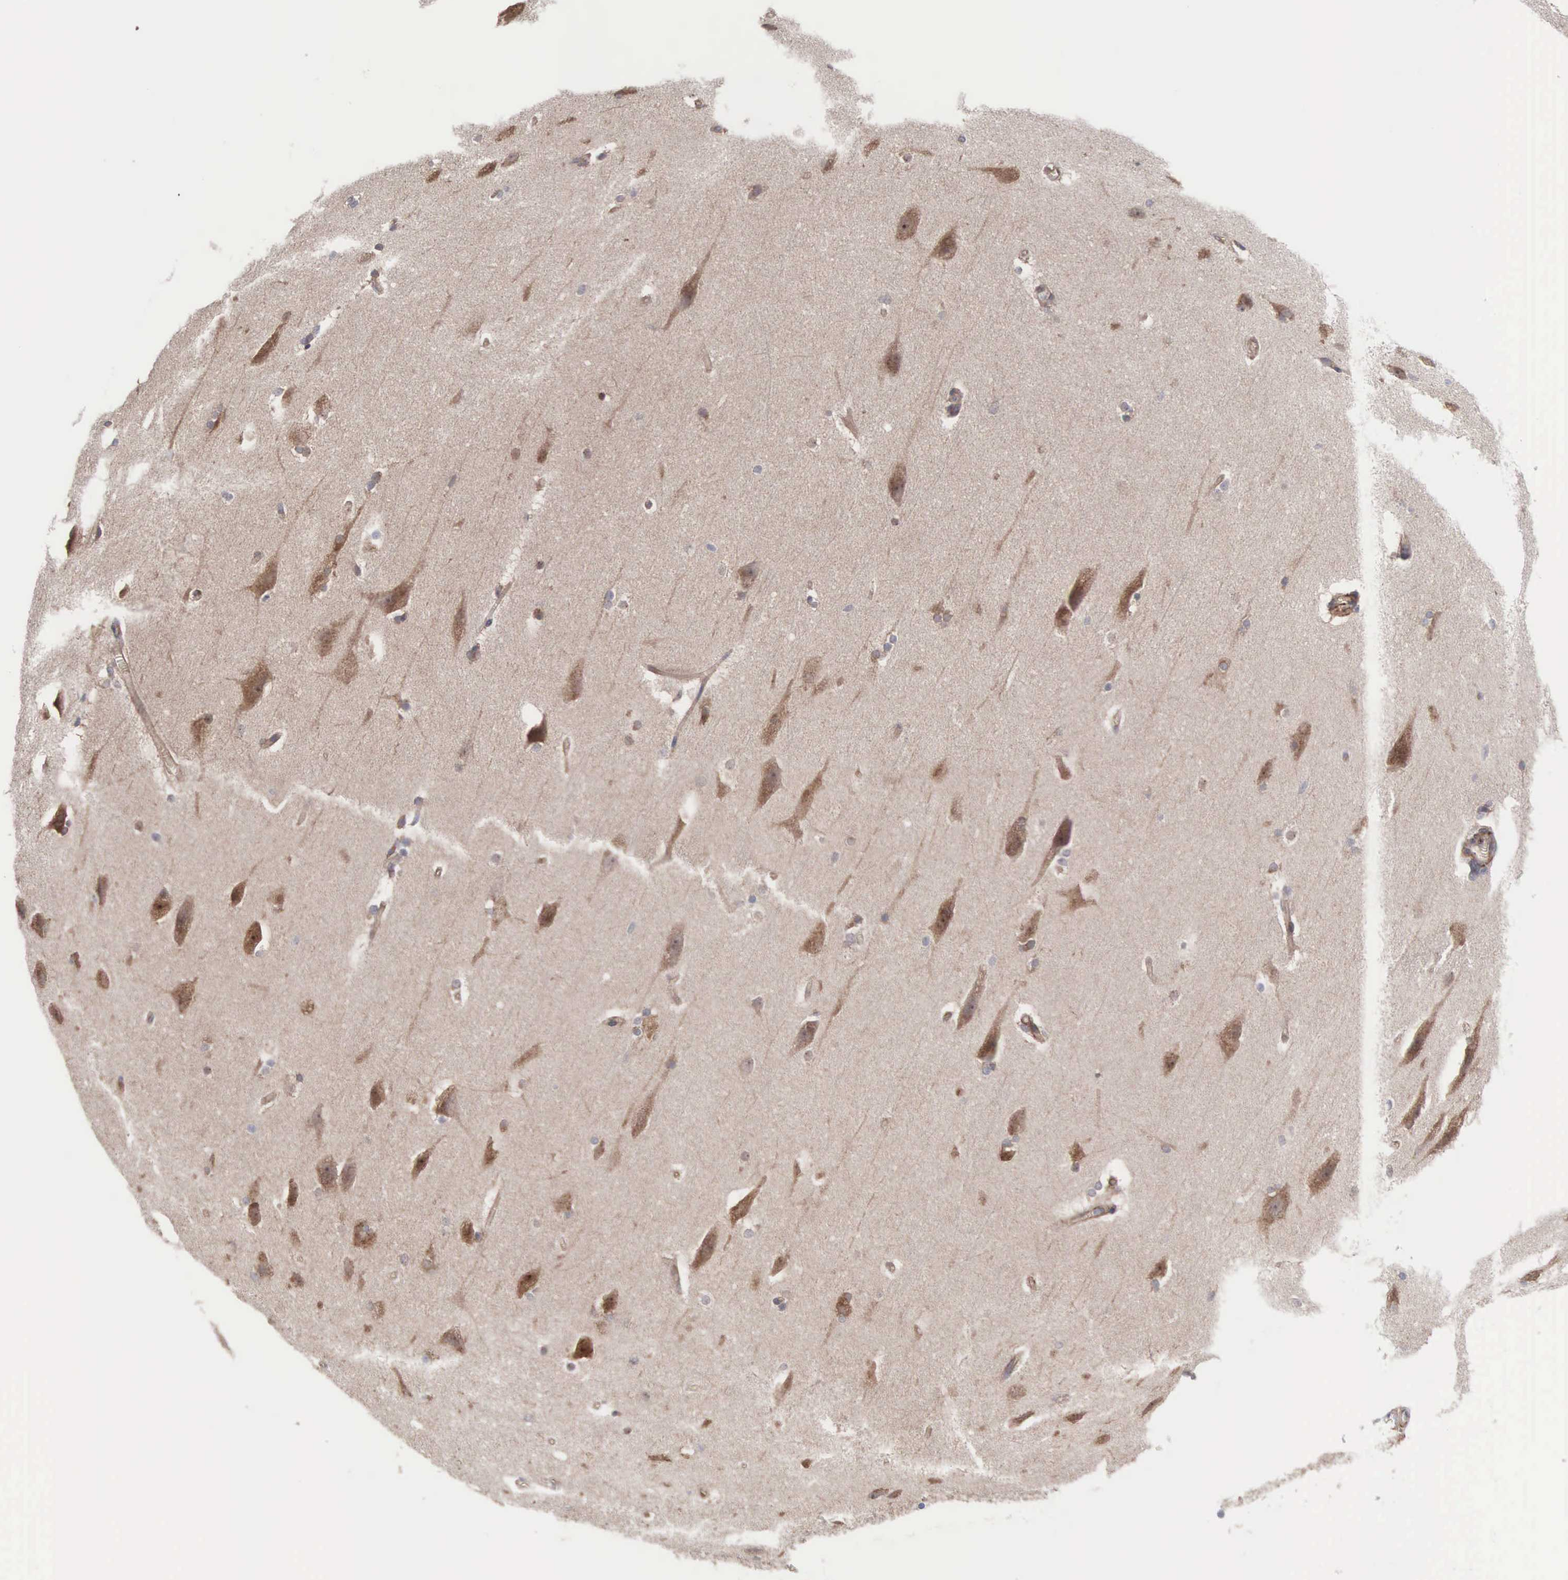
{"staining": {"intensity": "moderate", "quantity": ">75%", "location": "cytoplasmic/membranous"}, "tissue": "cerebral cortex", "cell_type": "Endothelial cells", "image_type": "normal", "snomed": [{"axis": "morphology", "description": "Normal tissue, NOS"}, {"axis": "topography", "description": "Cerebral cortex"}, {"axis": "topography", "description": "Hippocampus"}], "caption": "This image displays IHC staining of benign cerebral cortex, with medium moderate cytoplasmic/membranous positivity in approximately >75% of endothelial cells.", "gene": "INF2", "patient": {"sex": "female", "age": 19}}